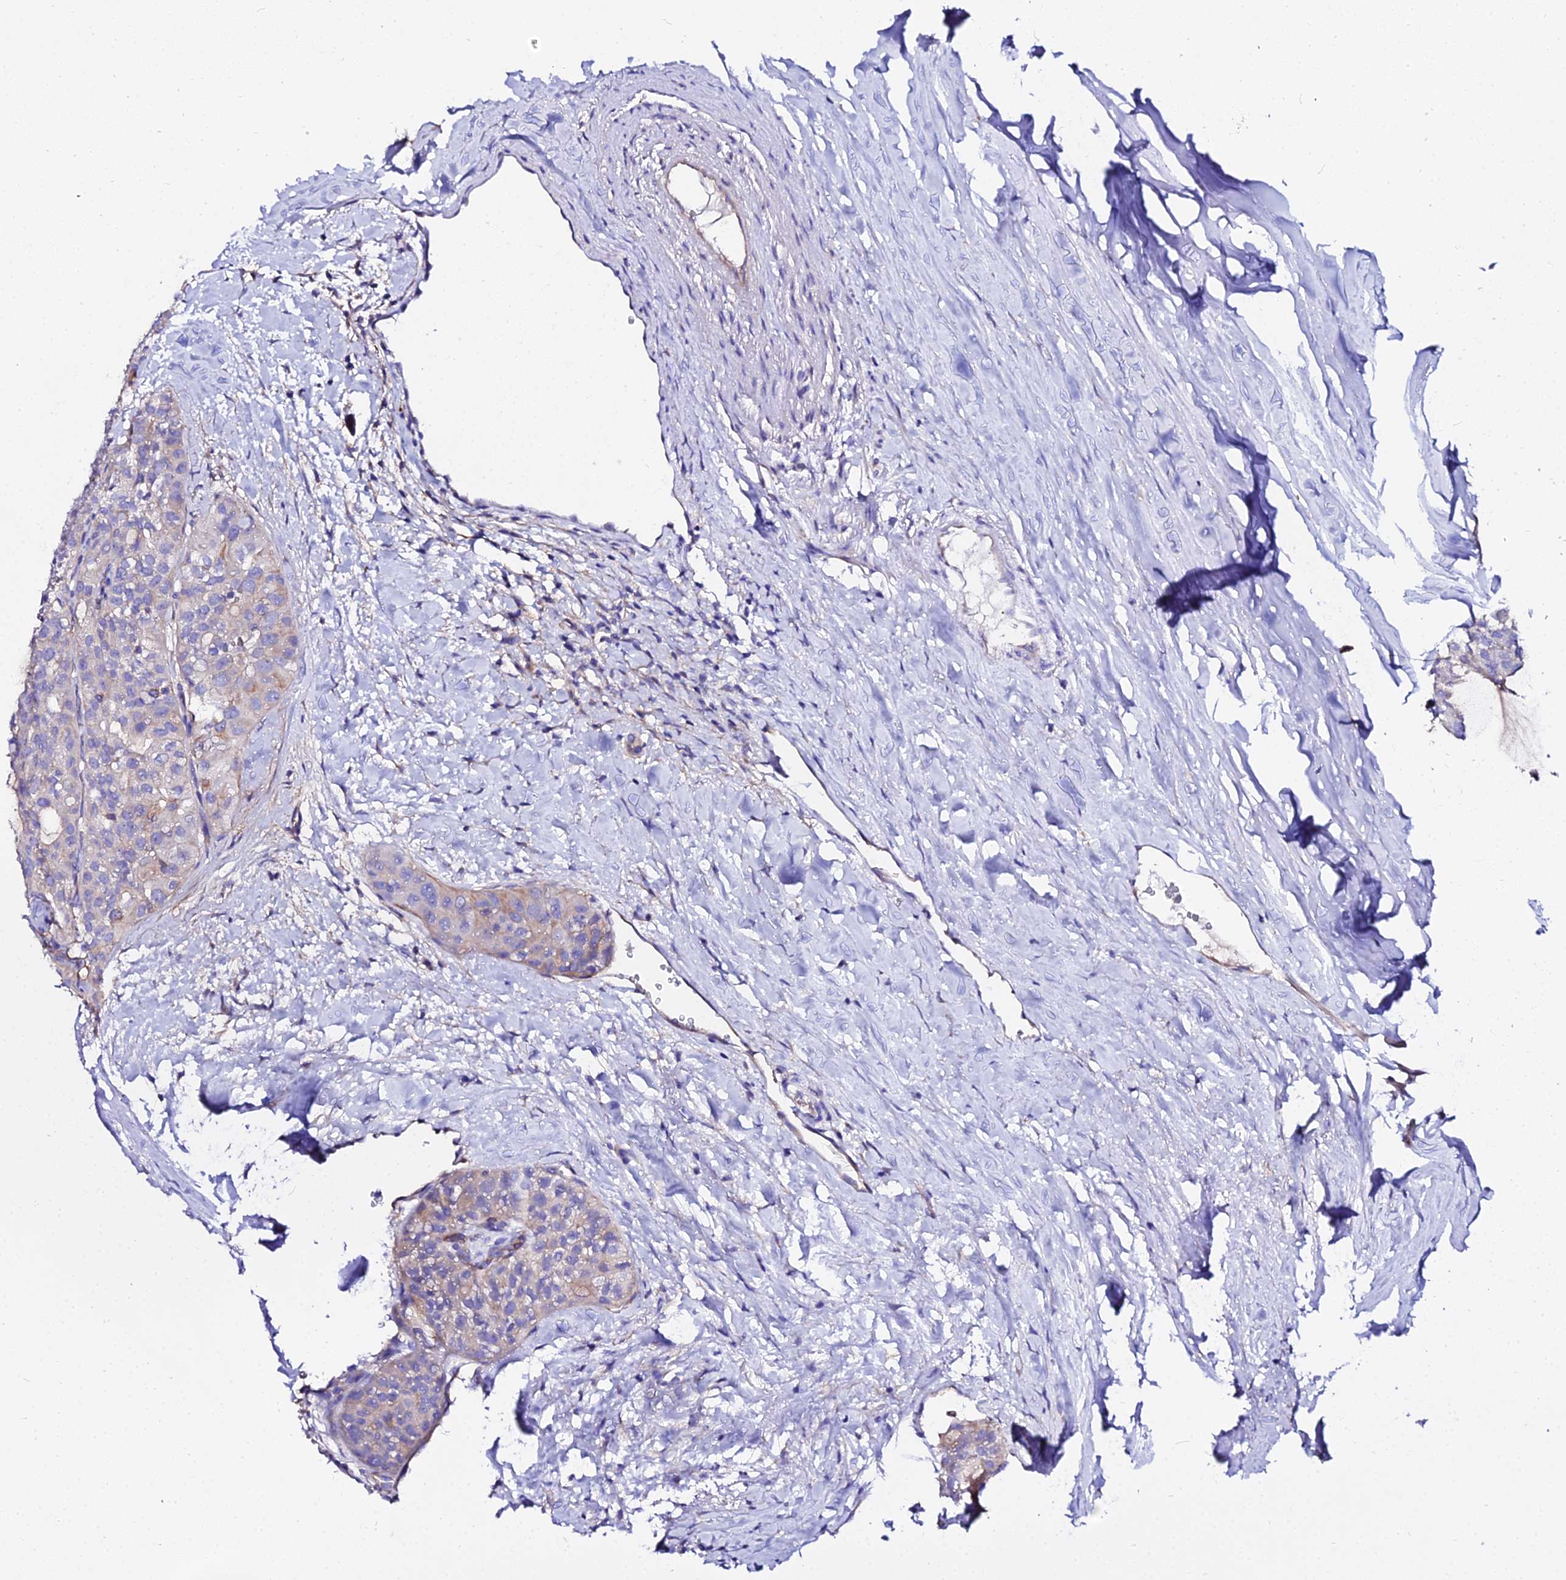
{"staining": {"intensity": "weak", "quantity": "<25%", "location": "cytoplasmic/membranous"}, "tissue": "thyroid cancer", "cell_type": "Tumor cells", "image_type": "cancer", "snomed": [{"axis": "morphology", "description": "Follicular adenoma carcinoma, NOS"}, {"axis": "topography", "description": "Thyroid gland"}], "caption": "An image of human thyroid cancer is negative for staining in tumor cells.", "gene": "DAW1", "patient": {"sex": "male", "age": 75}}